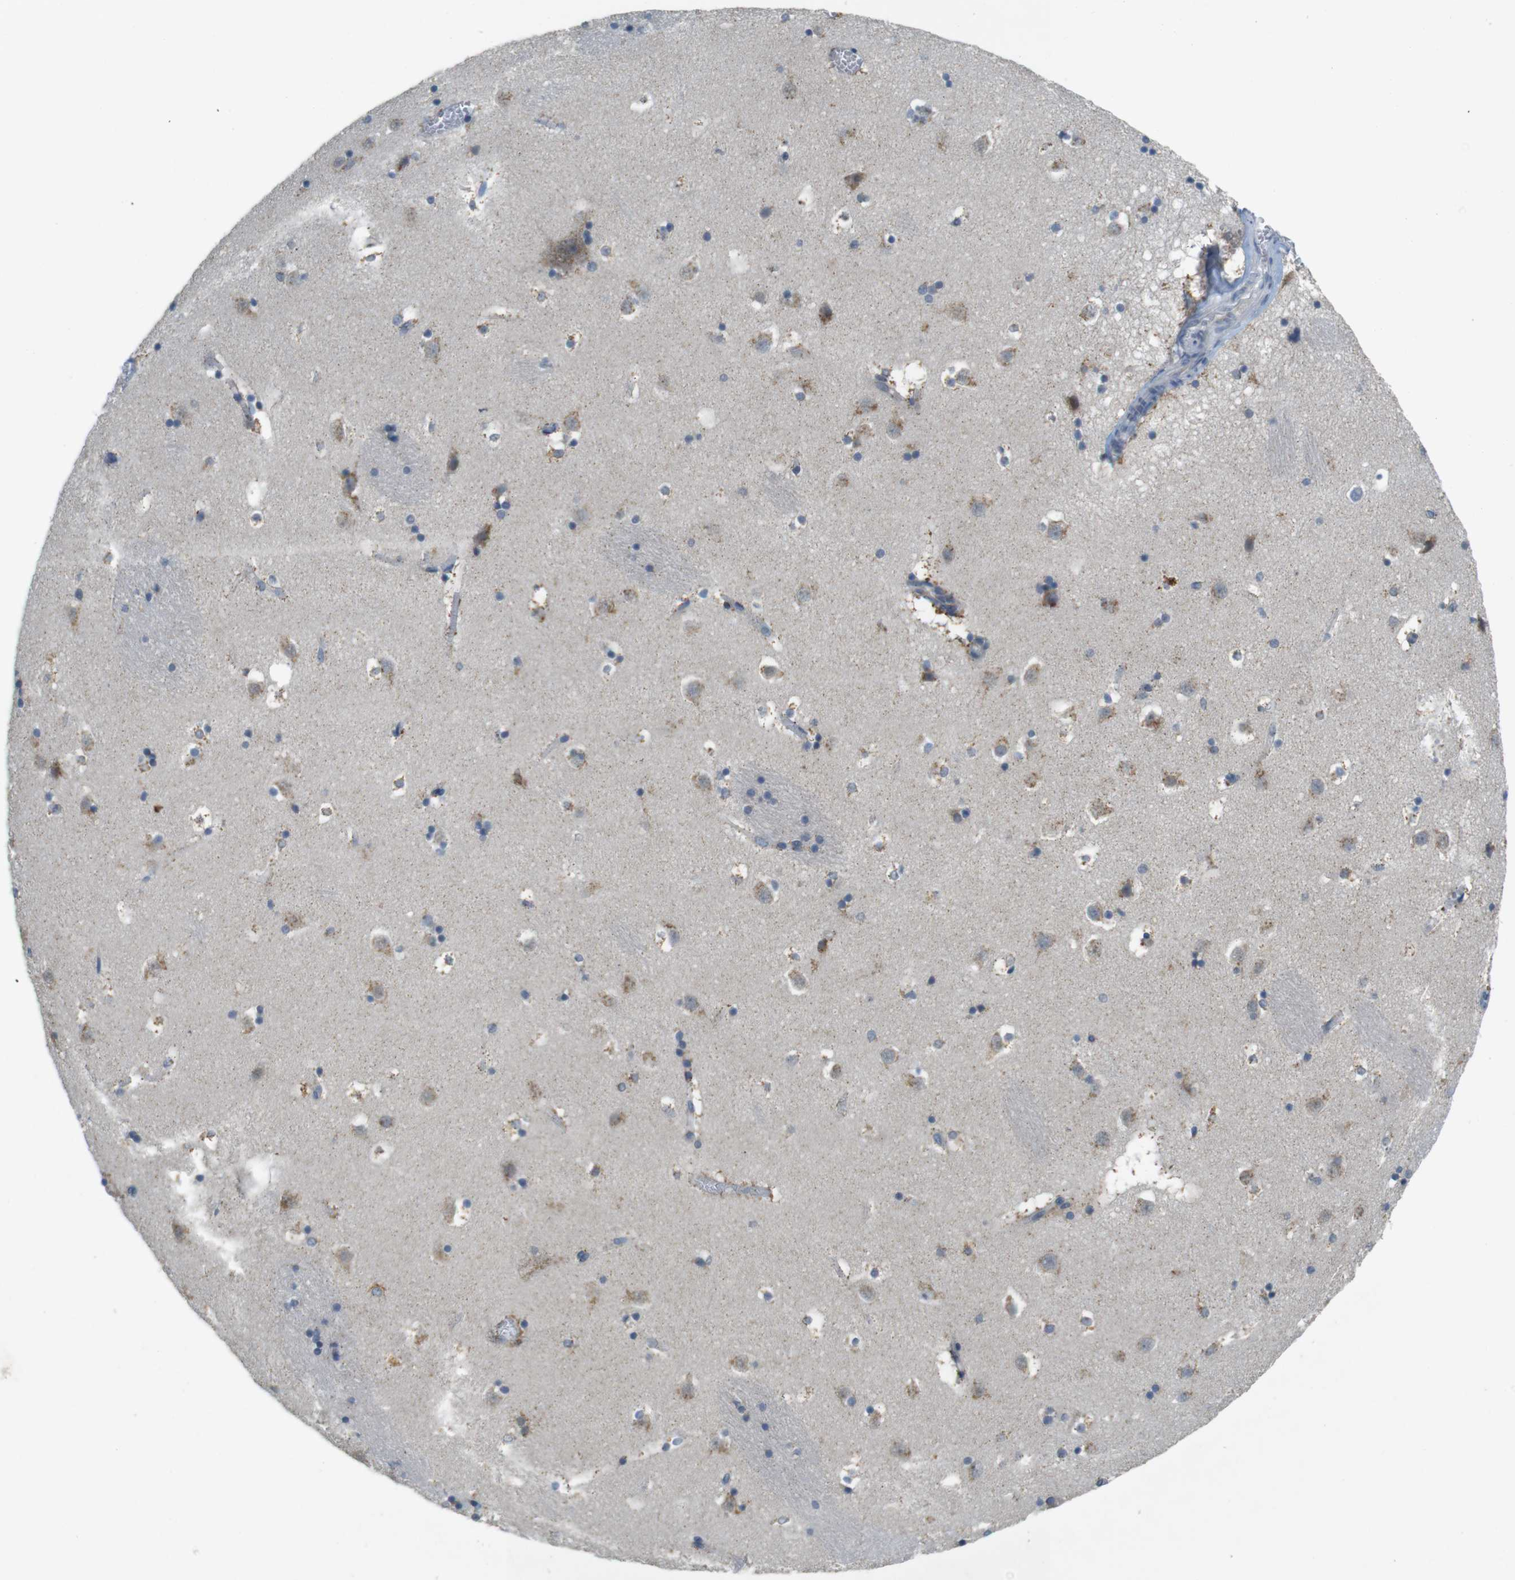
{"staining": {"intensity": "moderate", "quantity": "<25%", "location": "cytoplasmic/membranous"}, "tissue": "caudate", "cell_type": "Glial cells", "image_type": "normal", "snomed": [{"axis": "morphology", "description": "Normal tissue, NOS"}, {"axis": "topography", "description": "Lateral ventricle wall"}], "caption": "Unremarkable caudate shows moderate cytoplasmic/membranous positivity in approximately <25% of glial cells.", "gene": "YIPF3", "patient": {"sex": "male", "age": 45}}